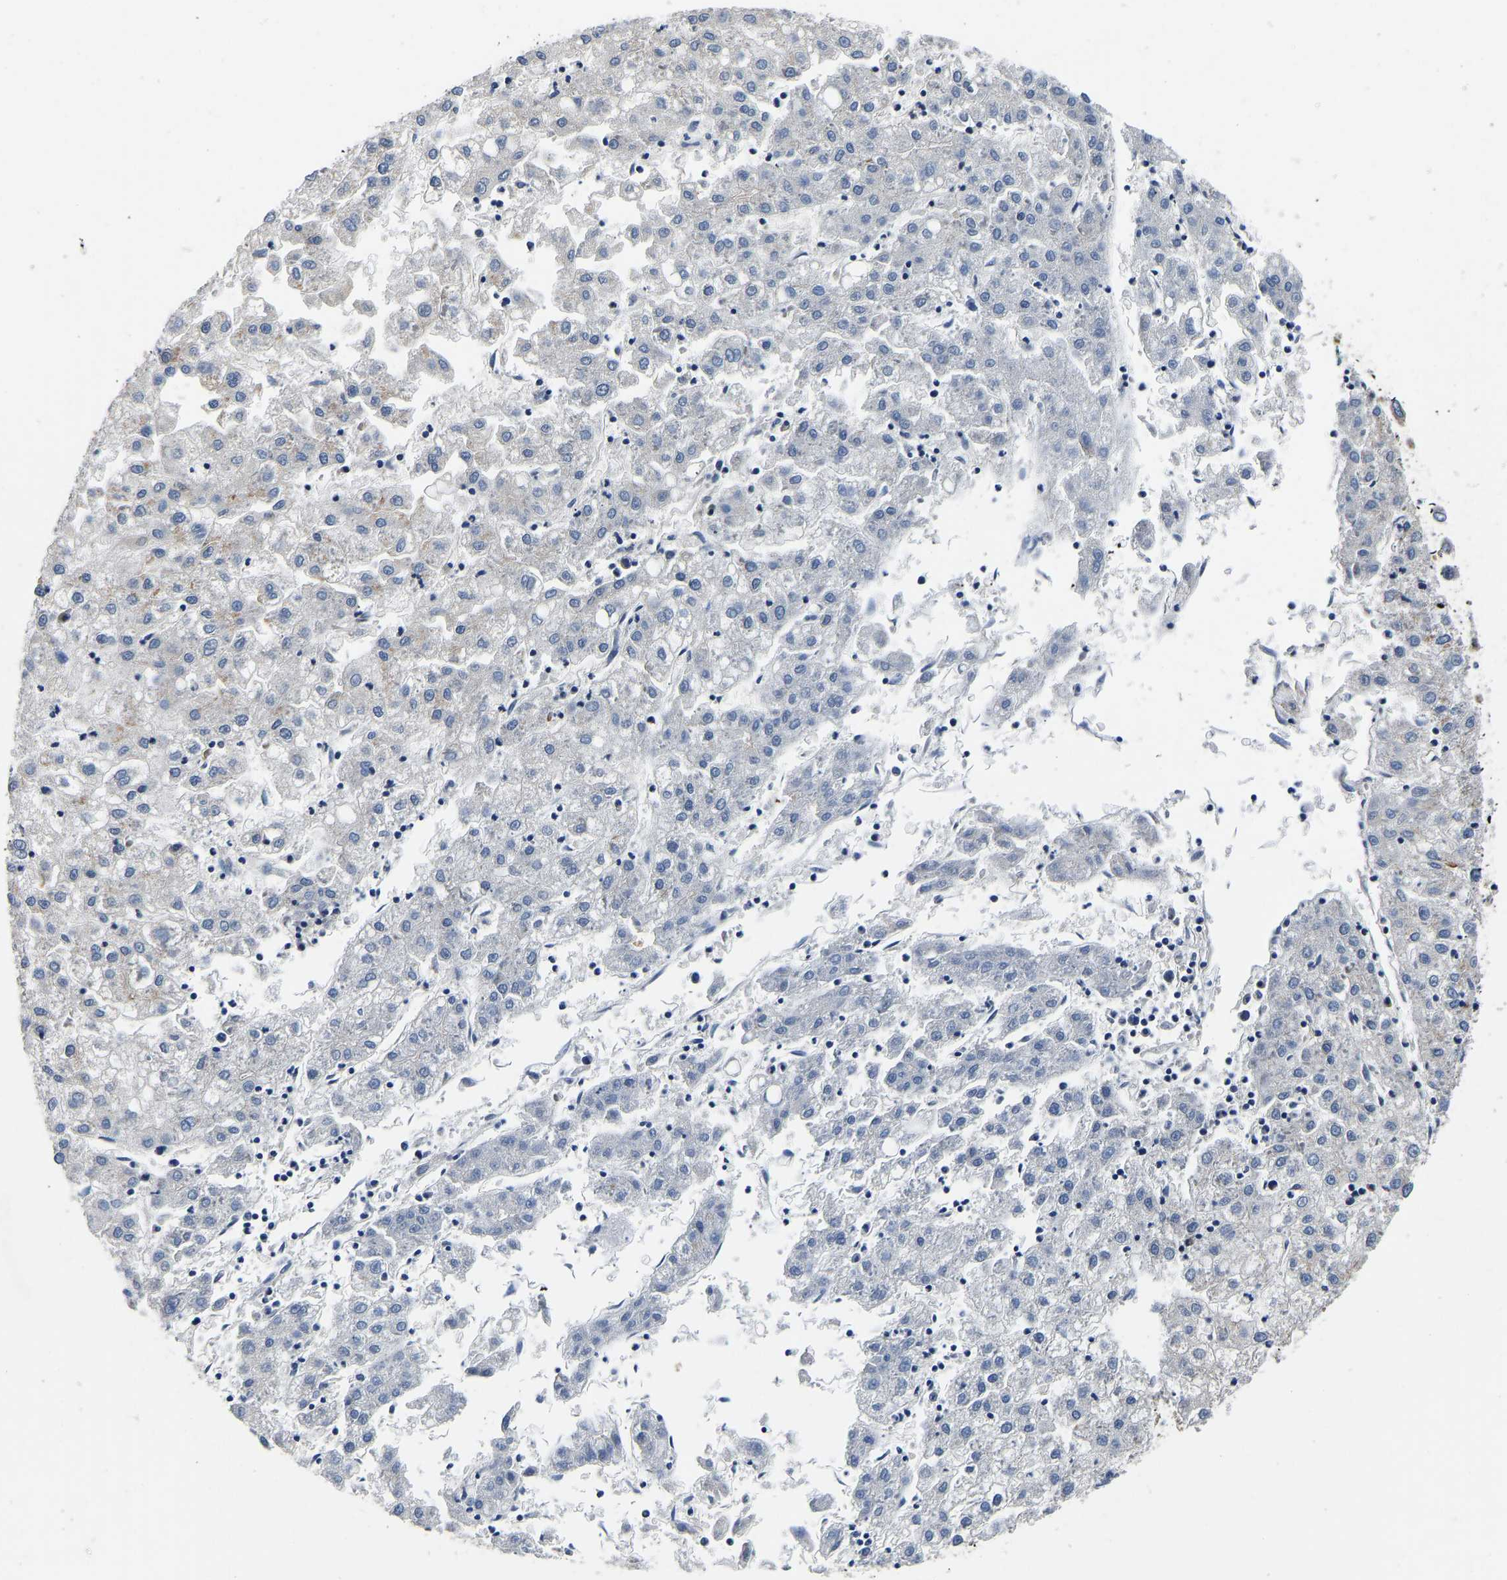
{"staining": {"intensity": "negative", "quantity": "none", "location": "none"}, "tissue": "liver cancer", "cell_type": "Tumor cells", "image_type": "cancer", "snomed": [{"axis": "morphology", "description": "Carcinoma, Hepatocellular, NOS"}, {"axis": "topography", "description": "Liver"}], "caption": "Human liver cancer stained for a protein using IHC shows no staining in tumor cells.", "gene": "RABAC1", "patient": {"sex": "male", "age": 72}}